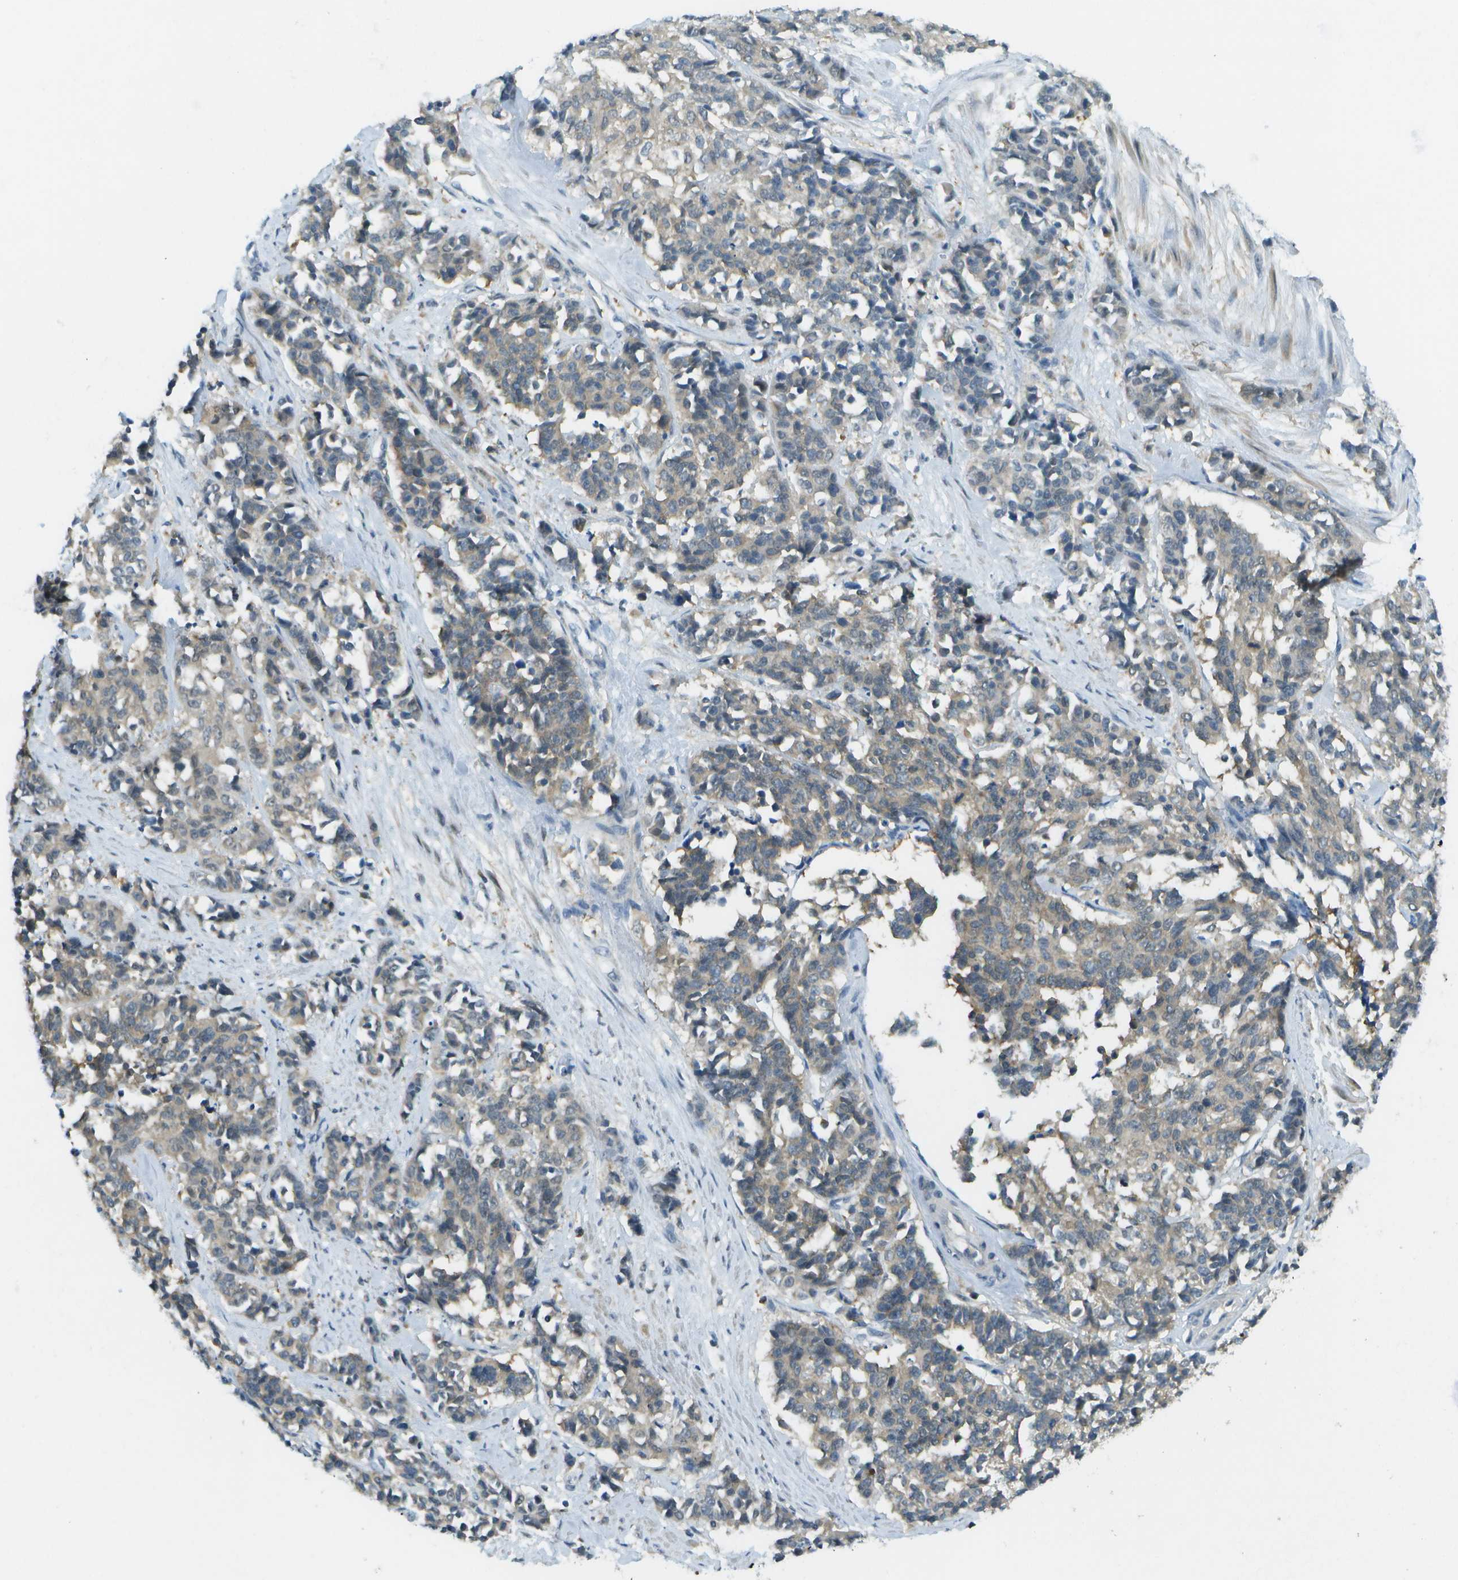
{"staining": {"intensity": "weak", "quantity": "25%-75%", "location": "cytoplasmic/membranous"}, "tissue": "cervical cancer", "cell_type": "Tumor cells", "image_type": "cancer", "snomed": [{"axis": "morphology", "description": "Squamous cell carcinoma, NOS"}, {"axis": "topography", "description": "Cervix"}], "caption": "A histopathology image of human cervical cancer (squamous cell carcinoma) stained for a protein reveals weak cytoplasmic/membranous brown staining in tumor cells.", "gene": "CDH23", "patient": {"sex": "female", "age": 35}}